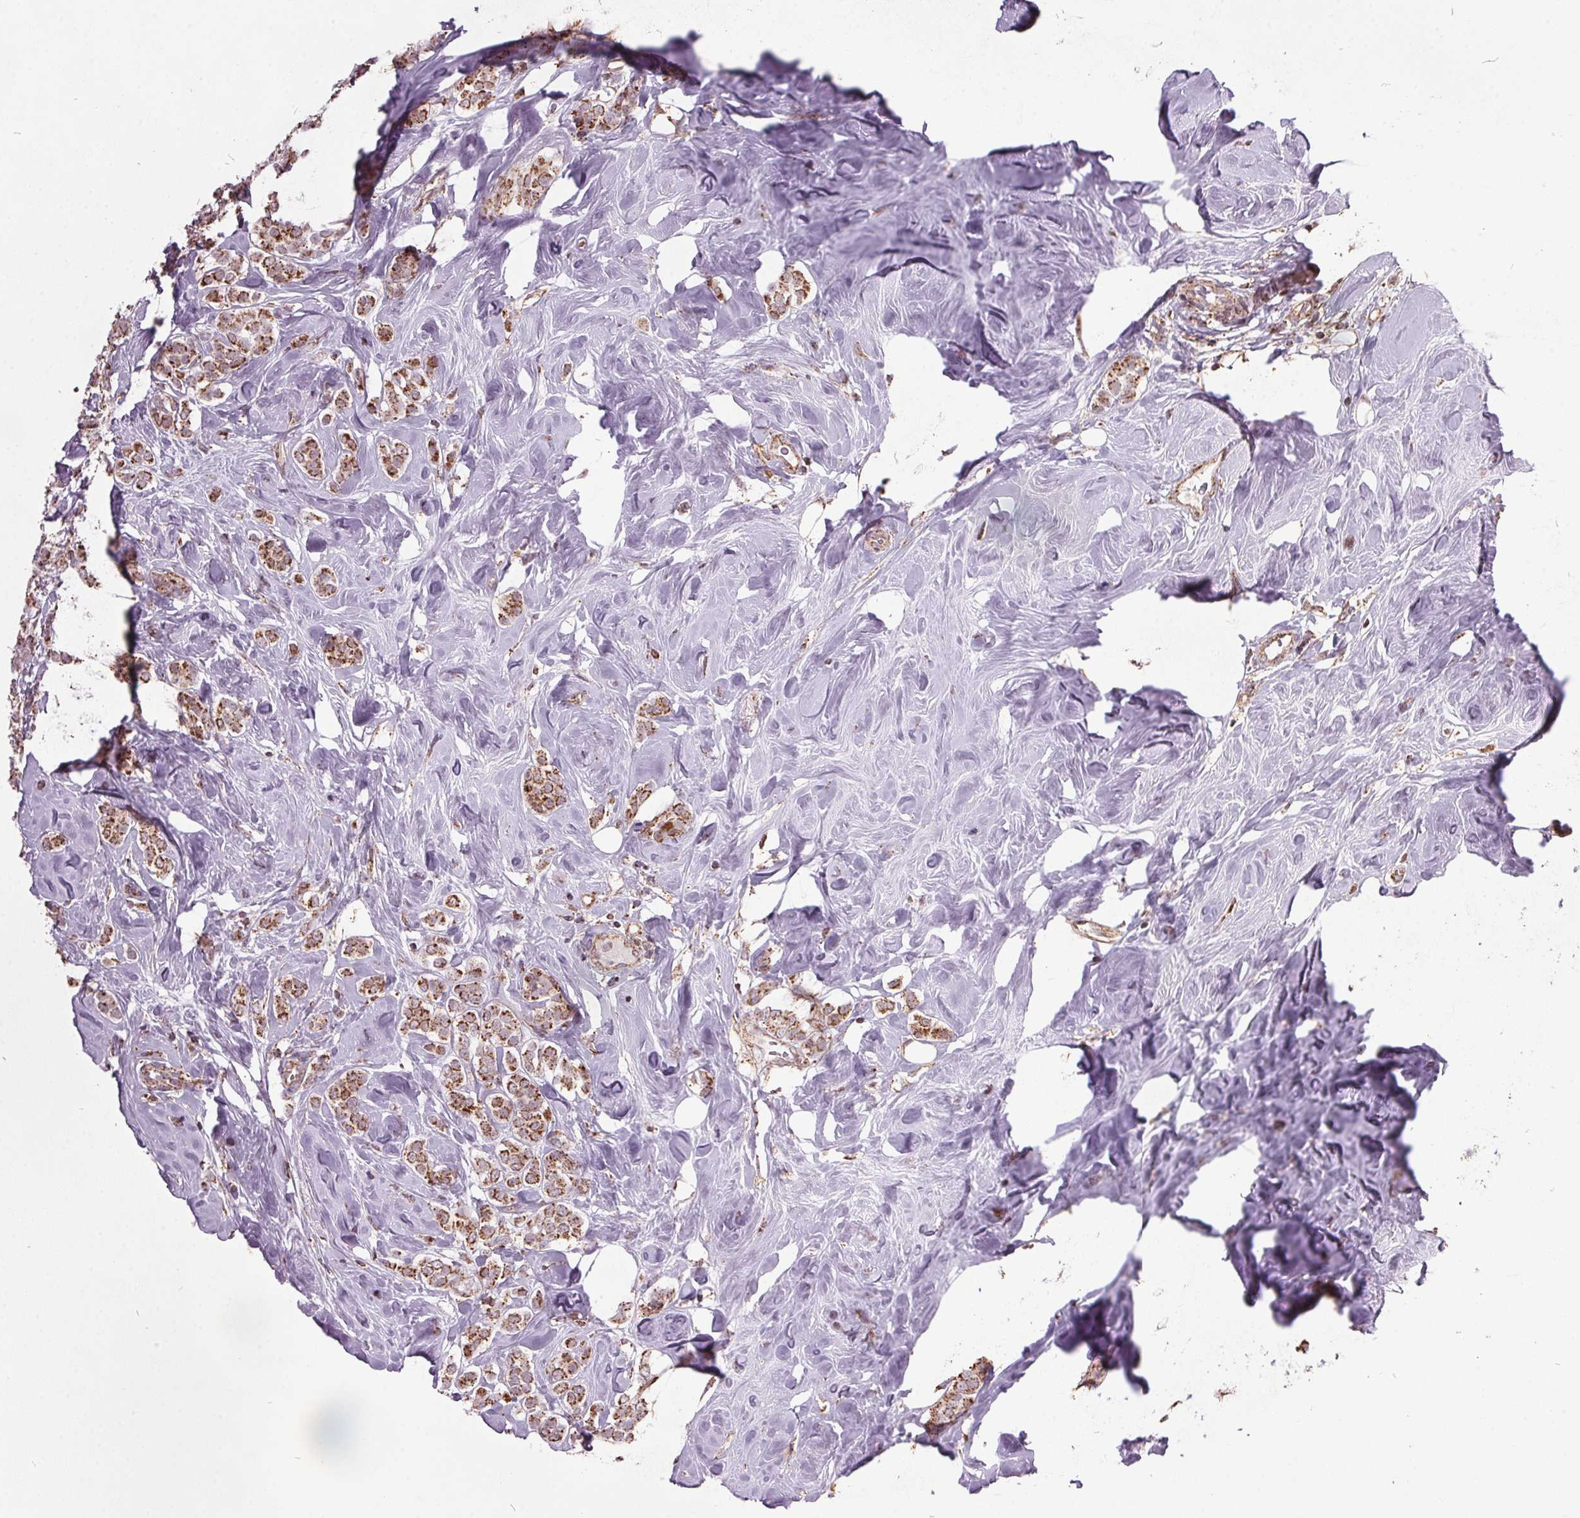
{"staining": {"intensity": "moderate", "quantity": ">75%", "location": "cytoplasmic/membranous"}, "tissue": "breast cancer", "cell_type": "Tumor cells", "image_type": "cancer", "snomed": [{"axis": "morphology", "description": "Lobular carcinoma"}, {"axis": "topography", "description": "Breast"}], "caption": "Immunohistochemistry (IHC) (DAB (3,3'-diaminobenzidine)) staining of lobular carcinoma (breast) demonstrates moderate cytoplasmic/membranous protein positivity in approximately >75% of tumor cells.", "gene": "NDUFS6", "patient": {"sex": "female", "age": 49}}